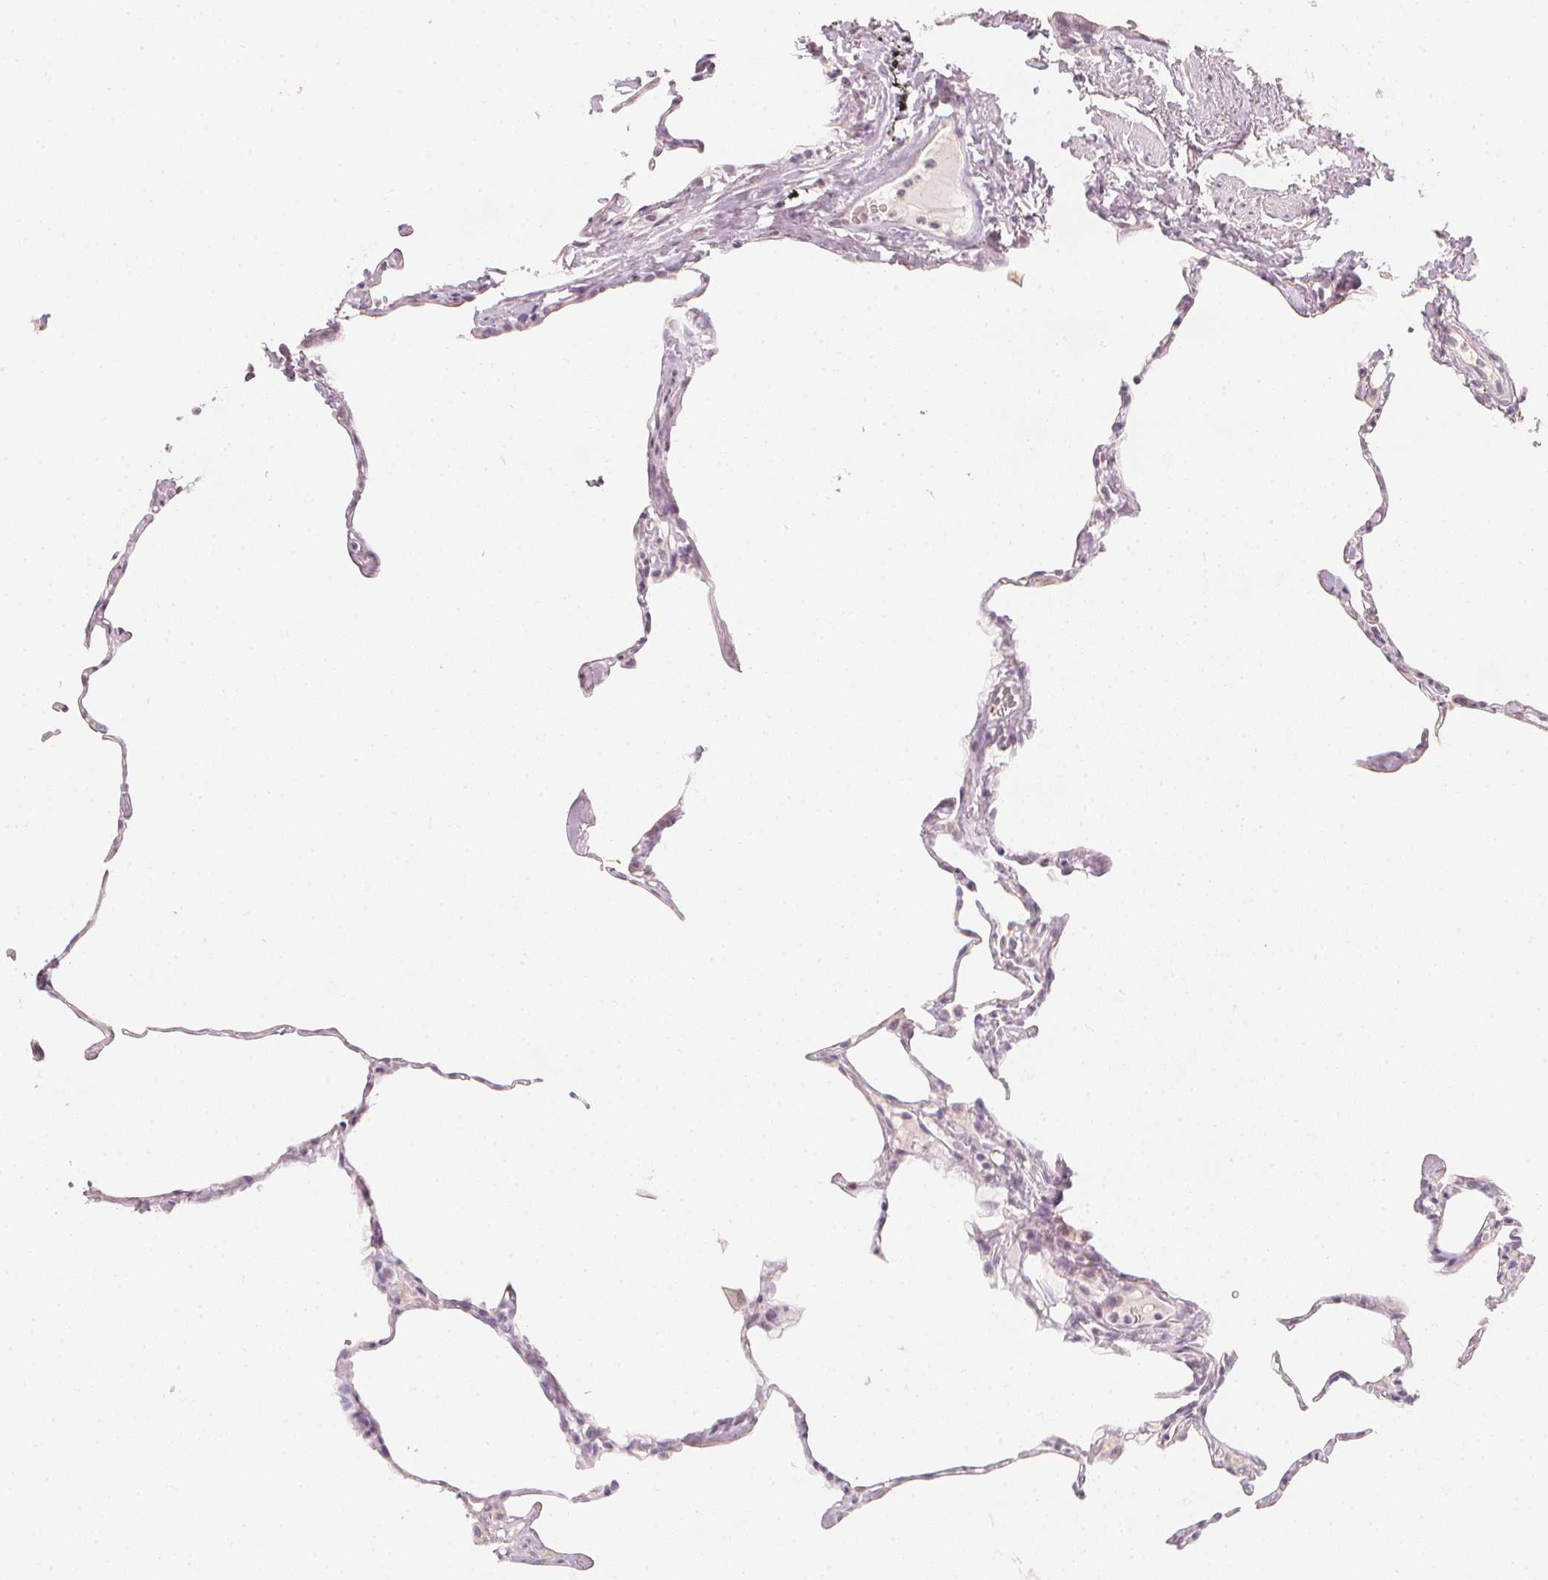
{"staining": {"intensity": "weak", "quantity": "<25%", "location": "nuclear"}, "tissue": "lung", "cell_type": "Alveolar cells", "image_type": "normal", "snomed": [{"axis": "morphology", "description": "Normal tissue, NOS"}, {"axis": "topography", "description": "Lung"}], "caption": "High magnification brightfield microscopy of unremarkable lung stained with DAB (3,3'-diaminobenzidine) (brown) and counterstained with hematoxylin (blue): alveolar cells show no significant positivity. (DAB (3,3'-diaminobenzidine) immunohistochemistry (IHC), high magnification).", "gene": "CALB1", "patient": {"sex": "male", "age": 65}}